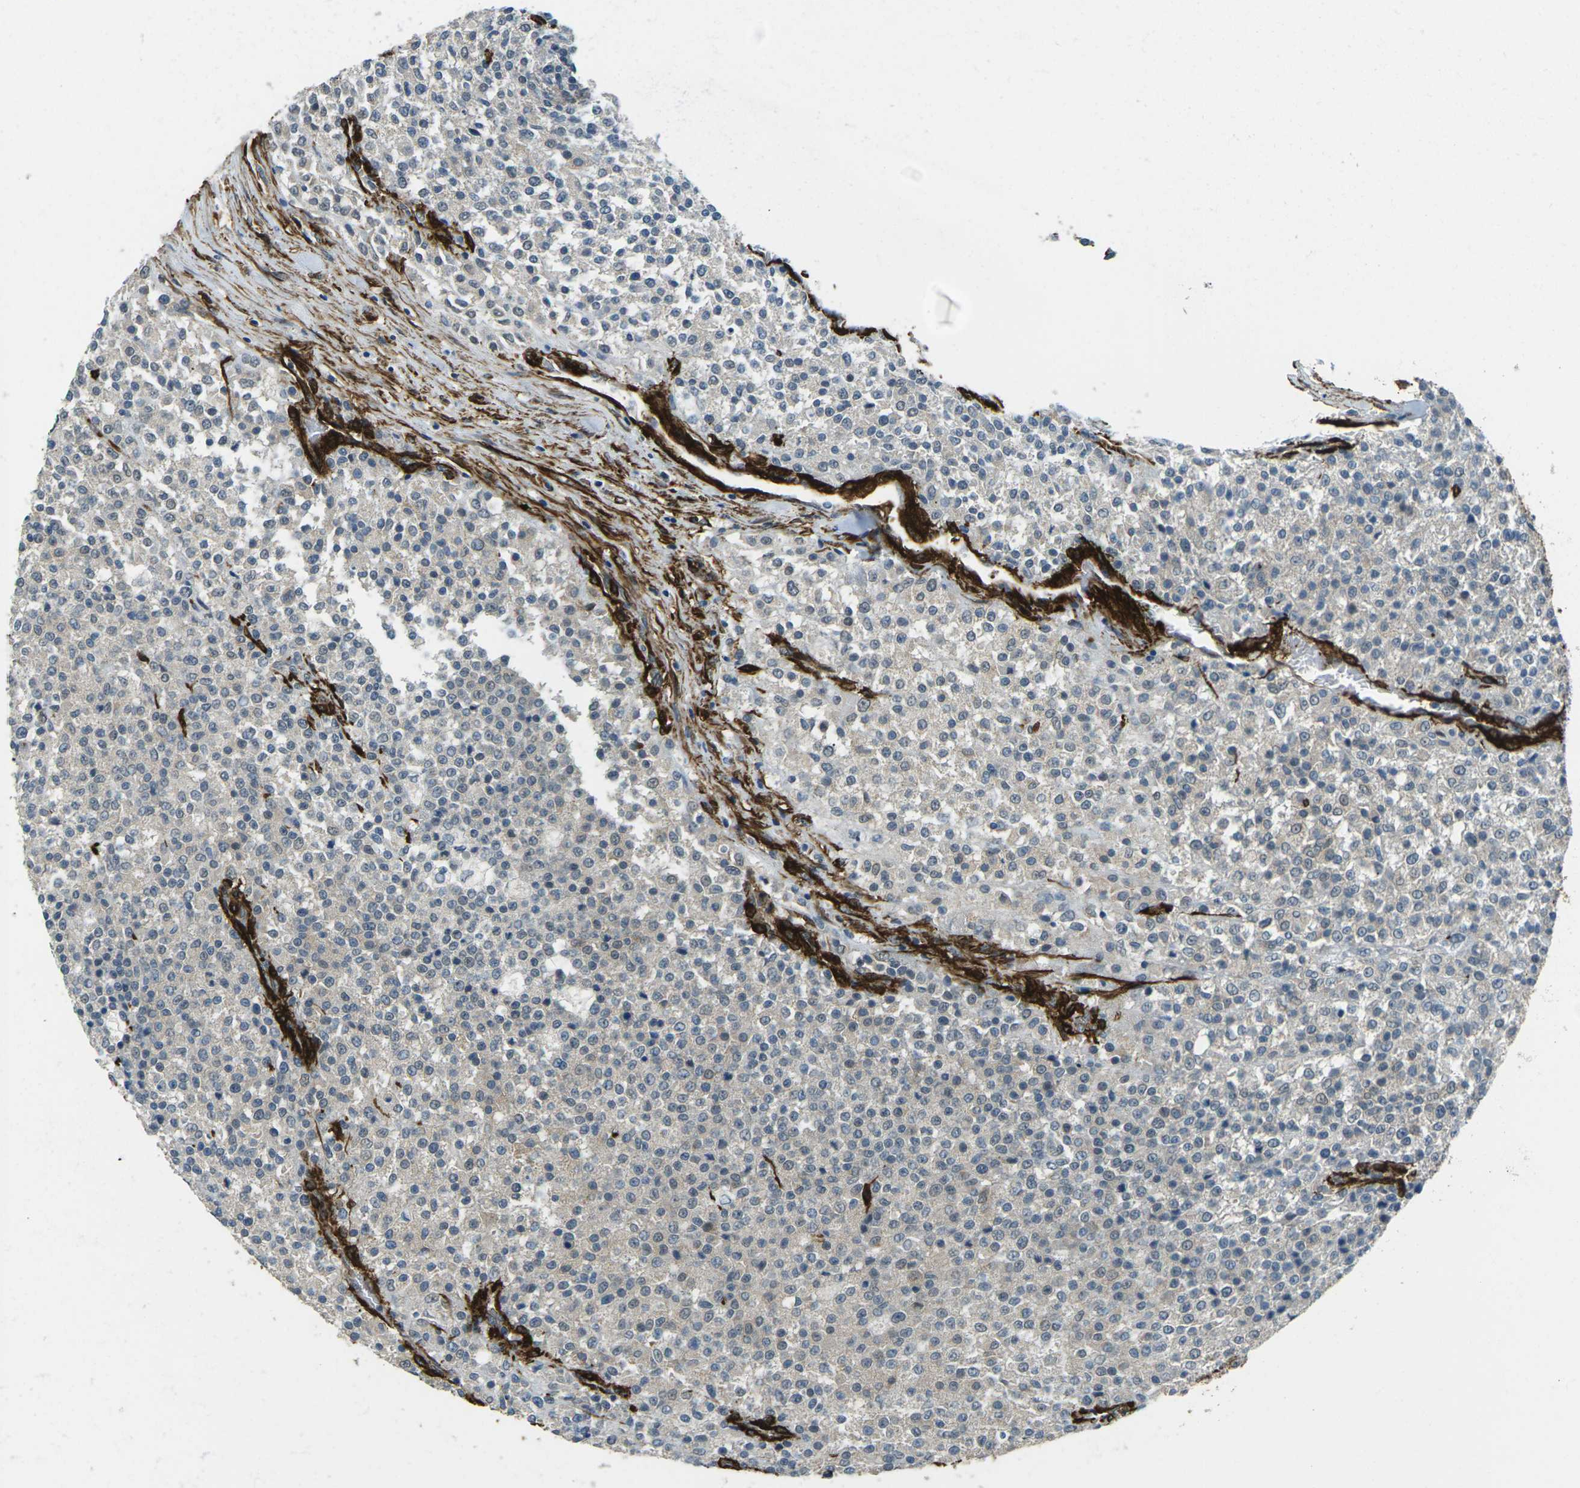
{"staining": {"intensity": "negative", "quantity": "none", "location": "none"}, "tissue": "testis cancer", "cell_type": "Tumor cells", "image_type": "cancer", "snomed": [{"axis": "morphology", "description": "Seminoma, NOS"}, {"axis": "topography", "description": "Testis"}], "caption": "DAB immunohistochemical staining of testis cancer (seminoma) reveals no significant positivity in tumor cells.", "gene": "GRAMD1C", "patient": {"sex": "male", "age": 59}}